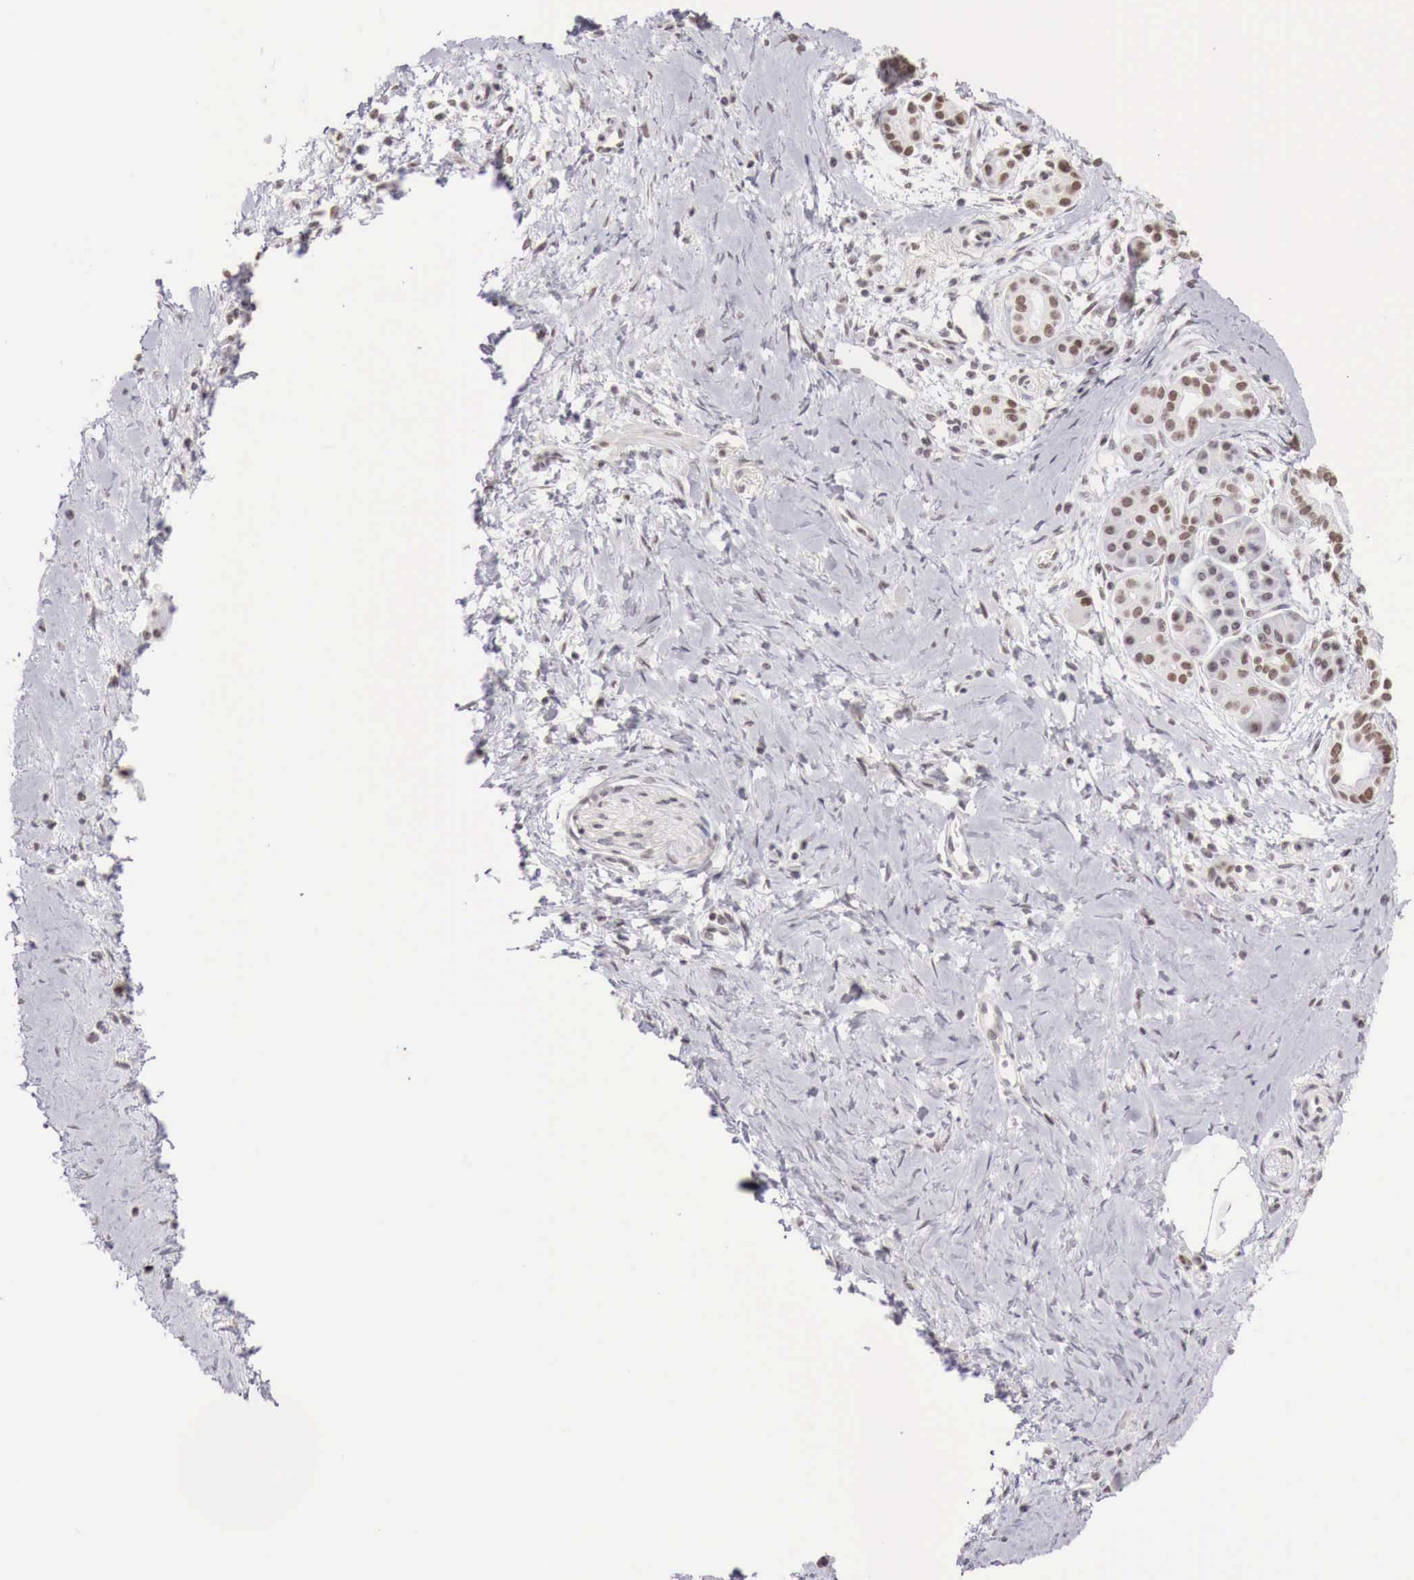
{"staining": {"intensity": "weak", "quantity": "25%-75%", "location": "nuclear"}, "tissue": "pancreatic cancer", "cell_type": "Tumor cells", "image_type": "cancer", "snomed": [{"axis": "morphology", "description": "Adenocarcinoma, NOS"}, {"axis": "topography", "description": "Pancreas"}], "caption": "Human pancreatic cancer (adenocarcinoma) stained with a brown dye demonstrates weak nuclear positive staining in approximately 25%-75% of tumor cells.", "gene": "PHF14", "patient": {"sex": "female", "age": 66}}